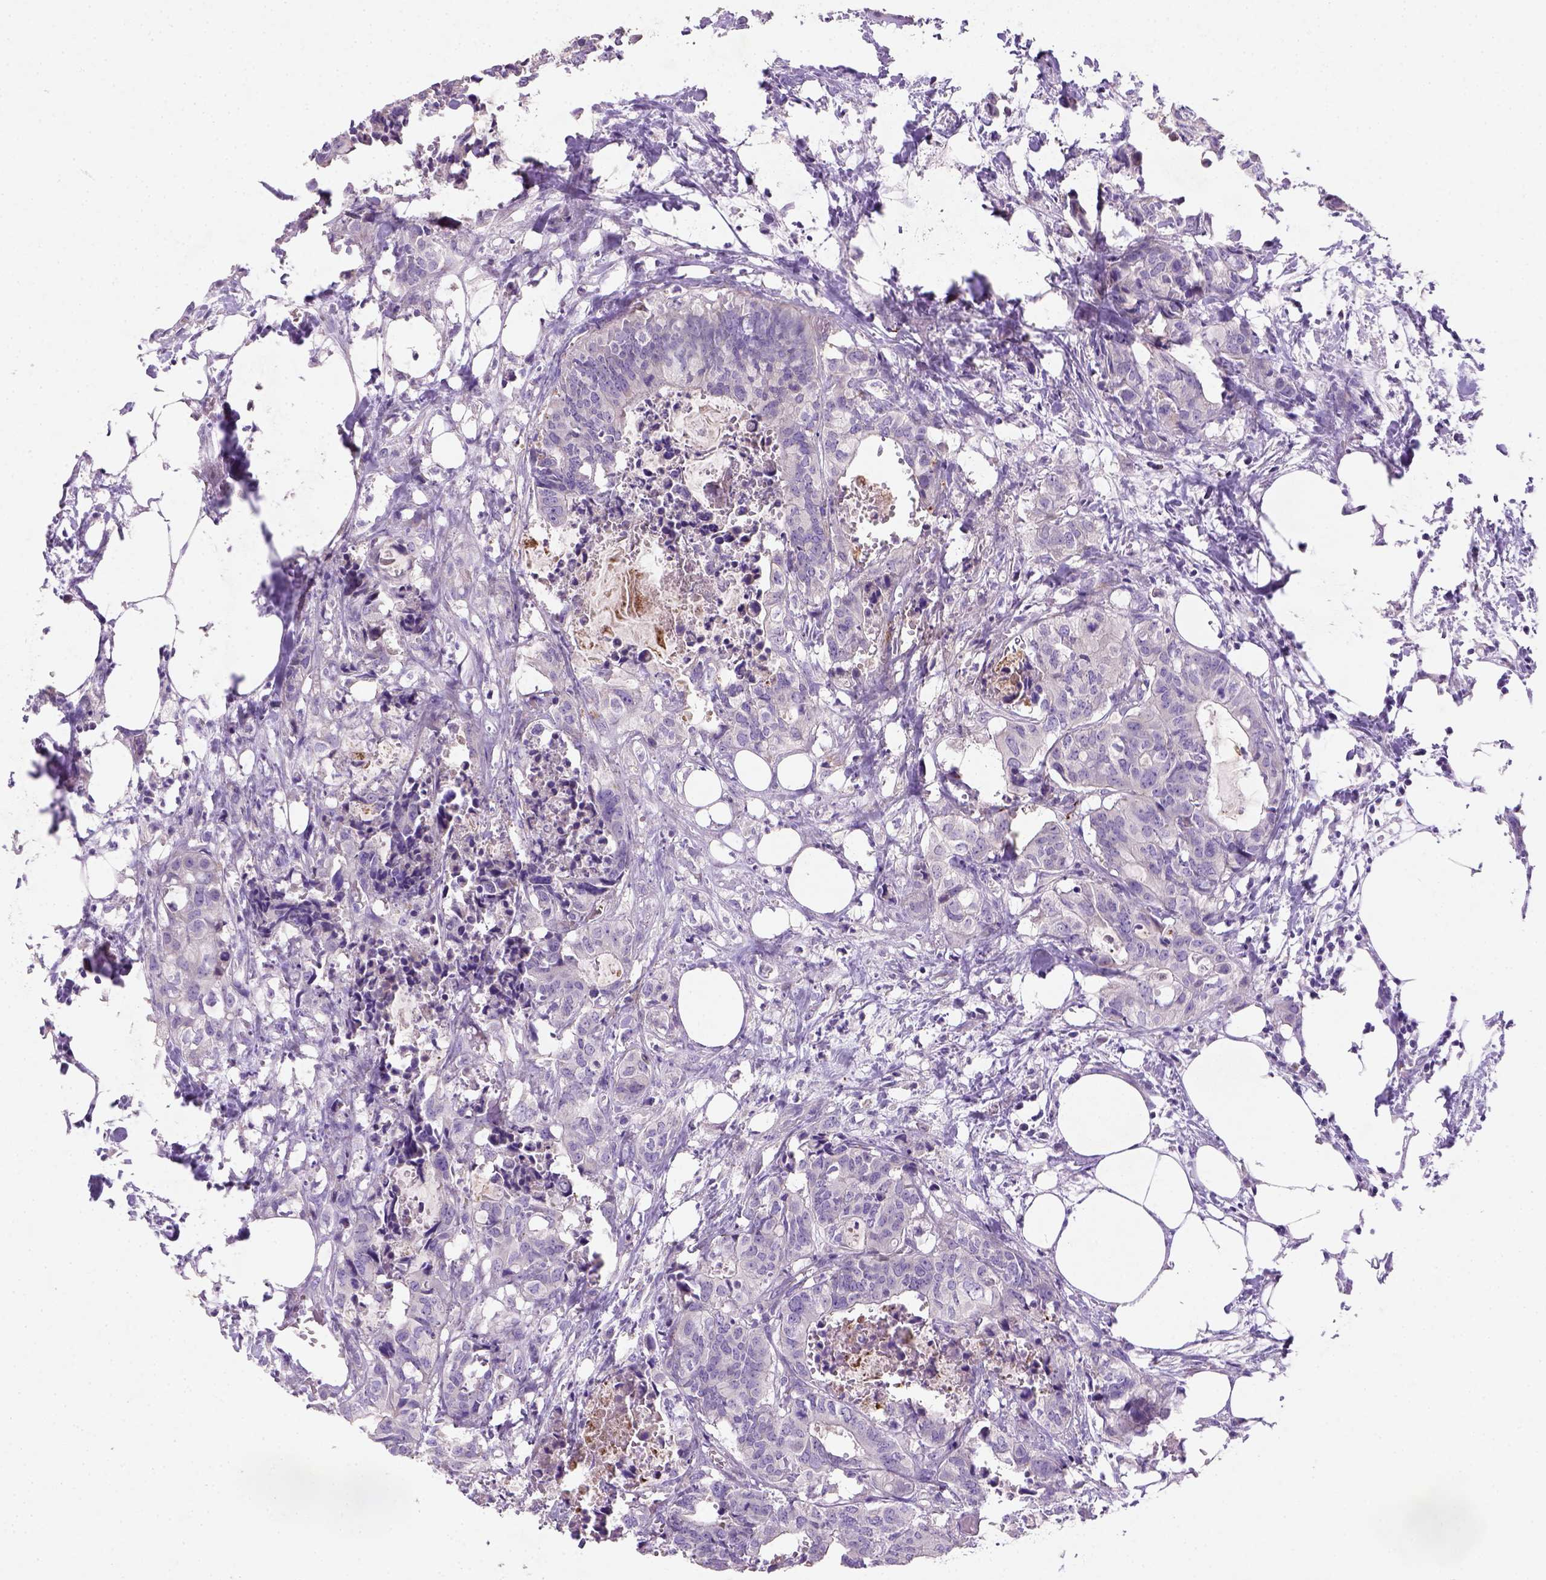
{"staining": {"intensity": "negative", "quantity": "none", "location": "none"}, "tissue": "colorectal cancer", "cell_type": "Tumor cells", "image_type": "cancer", "snomed": [{"axis": "morphology", "description": "Adenocarcinoma, NOS"}, {"axis": "topography", "description": "Colon"}, {"axis": "topography", "description": "Rectum"}], "caption": "Human colorectal adenocarcinoma stained for a protein using immunohistochemistry reveals no staining in tumor cells.", "gene": "NUDT2", "patient": {"sex": "male", "age": 57}}